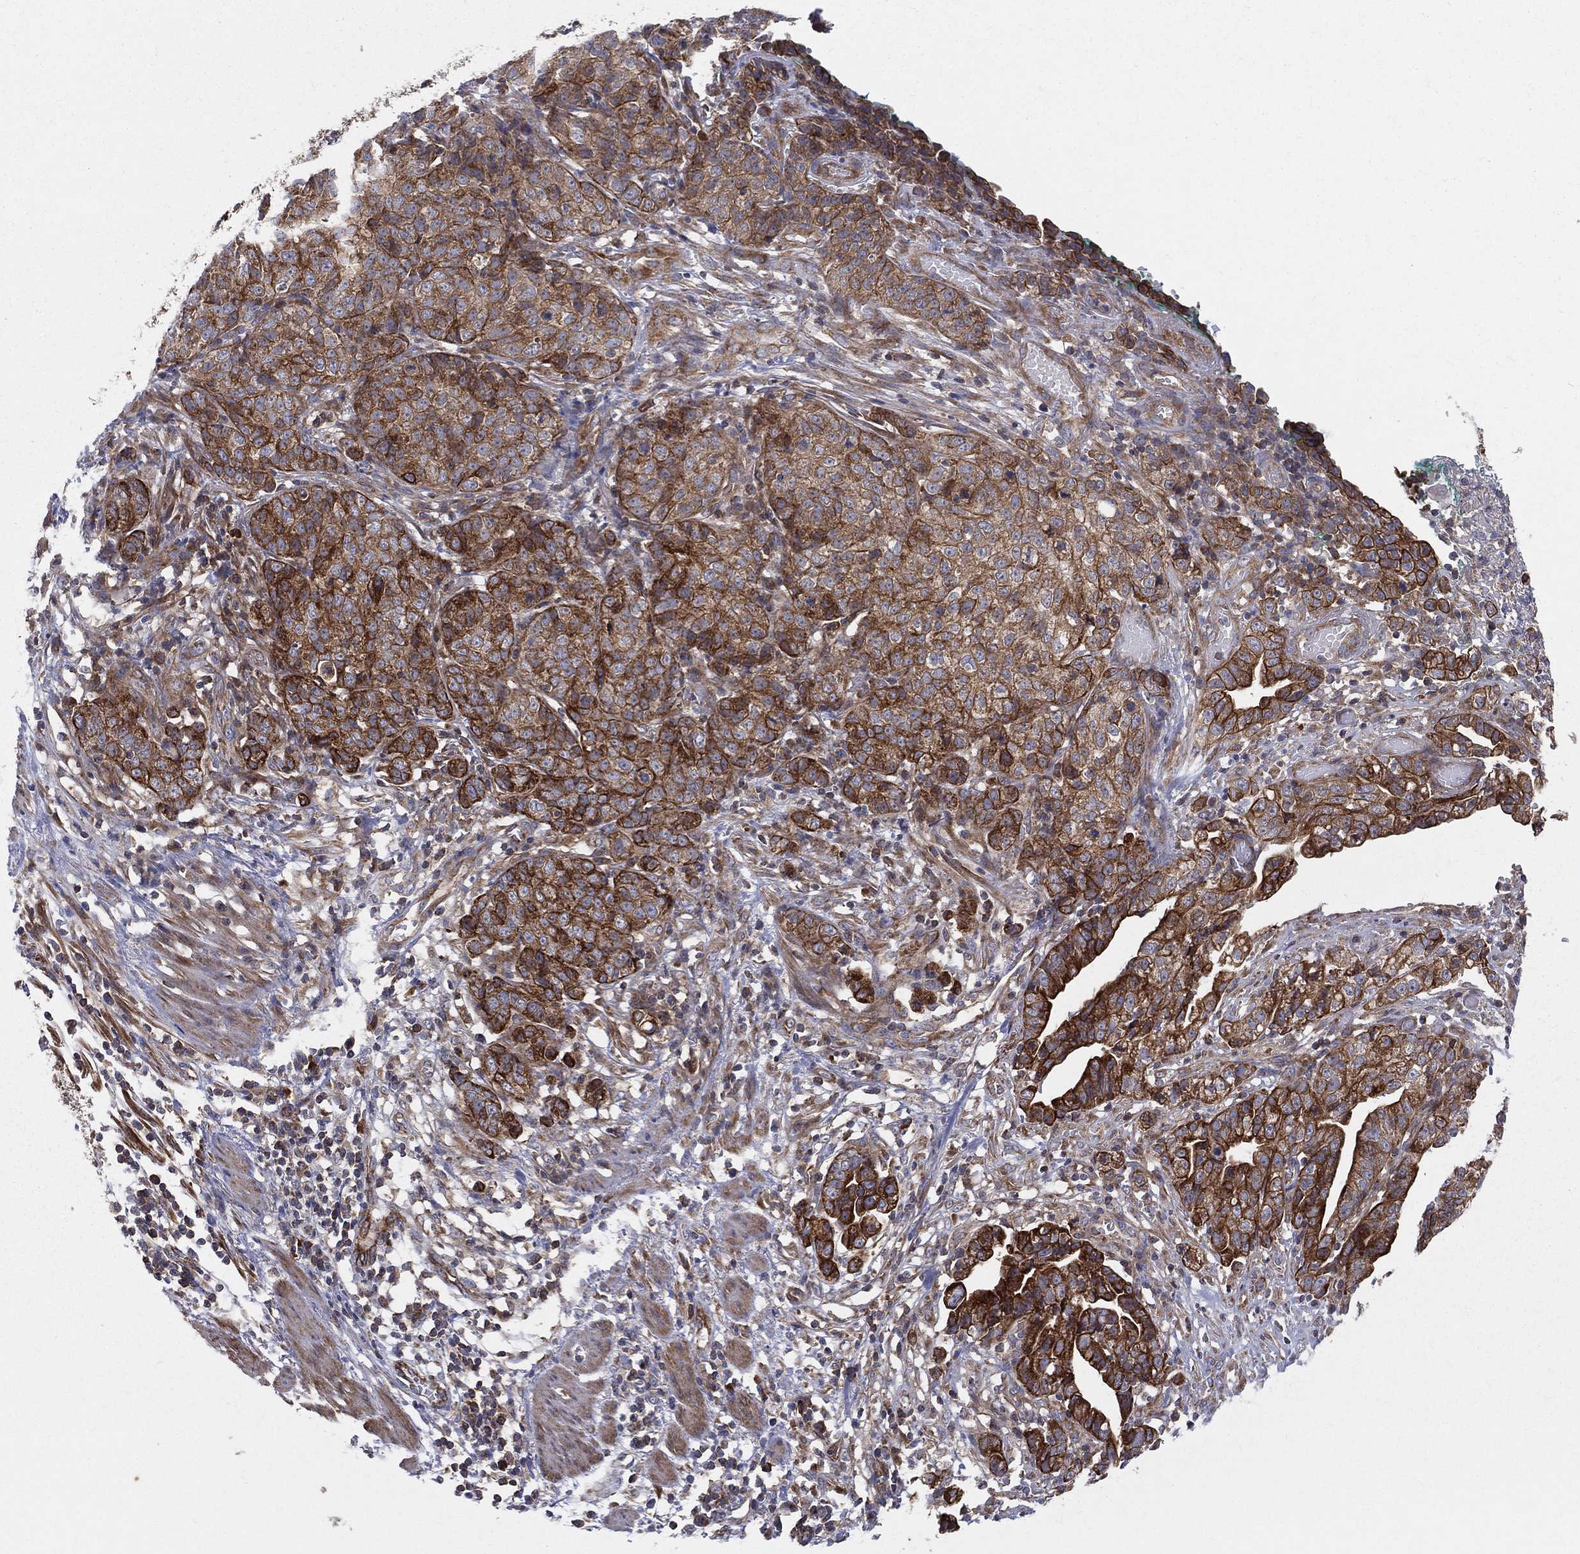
{"staining": {"intensity": "strong", "quantity": ">75%", "location": "cytoplasmic/membranous"}, "tissue": "stomach cancer", "cell_type": "Tumor cells", "image_type": "cancer", "snomed": [{"axis": "morphology", "description": "Adenocarcinoma, NOS"}, {"axis": "topography", "description": "Stomach, upper"}], "caption": "Protein expression analysis of stomach adenocarcinoma reveals strong cytoplasmic/membranous positivity in about >75% of tumor cells.", "gene": "MIX23", "patient": {"sex": "female", "age": 67}}